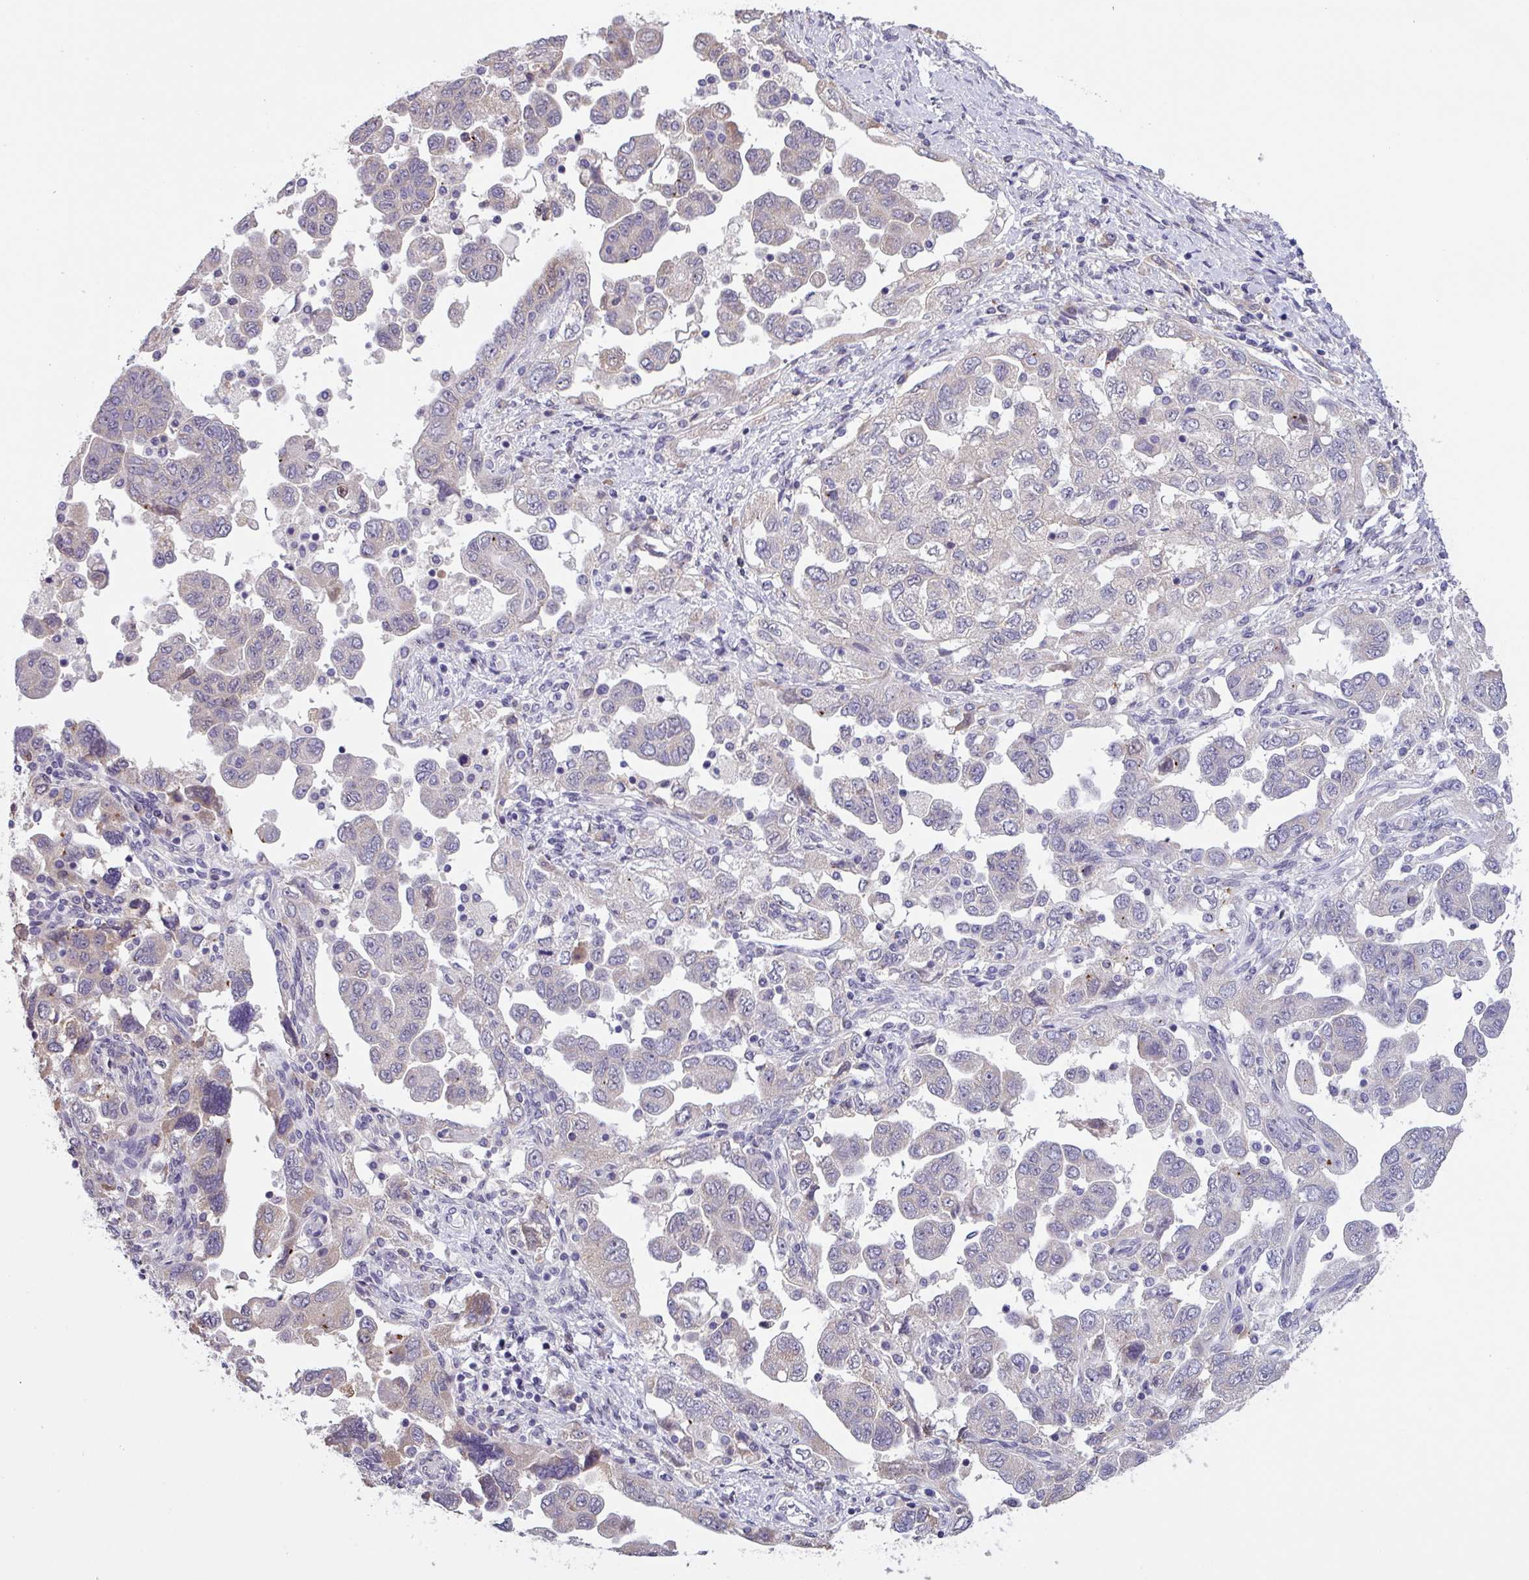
{"staining": {"intensity": "weak", "quantity": "<25%", "location": "cytoplasmic/membranous"}, "tissue": "ovarian cancer", "cell_type": "Tumor cells", "image_type": "cancer", "snomed": [{"axis": "morphology", "description": "Carcinoma, NOS"}, {"axis": "morphology", "description": "Cystadenocarcinoma, serous, NOS"}, {"axis": "topography", "description": "Ovary"}], "caption": "Ovarian serous cystadenocarcinoma was stained to show a protein in brown. There is no significant staining in tumor cells.", "gene": "C20orf27", "patient": {"sex": "female", "age": 69}}